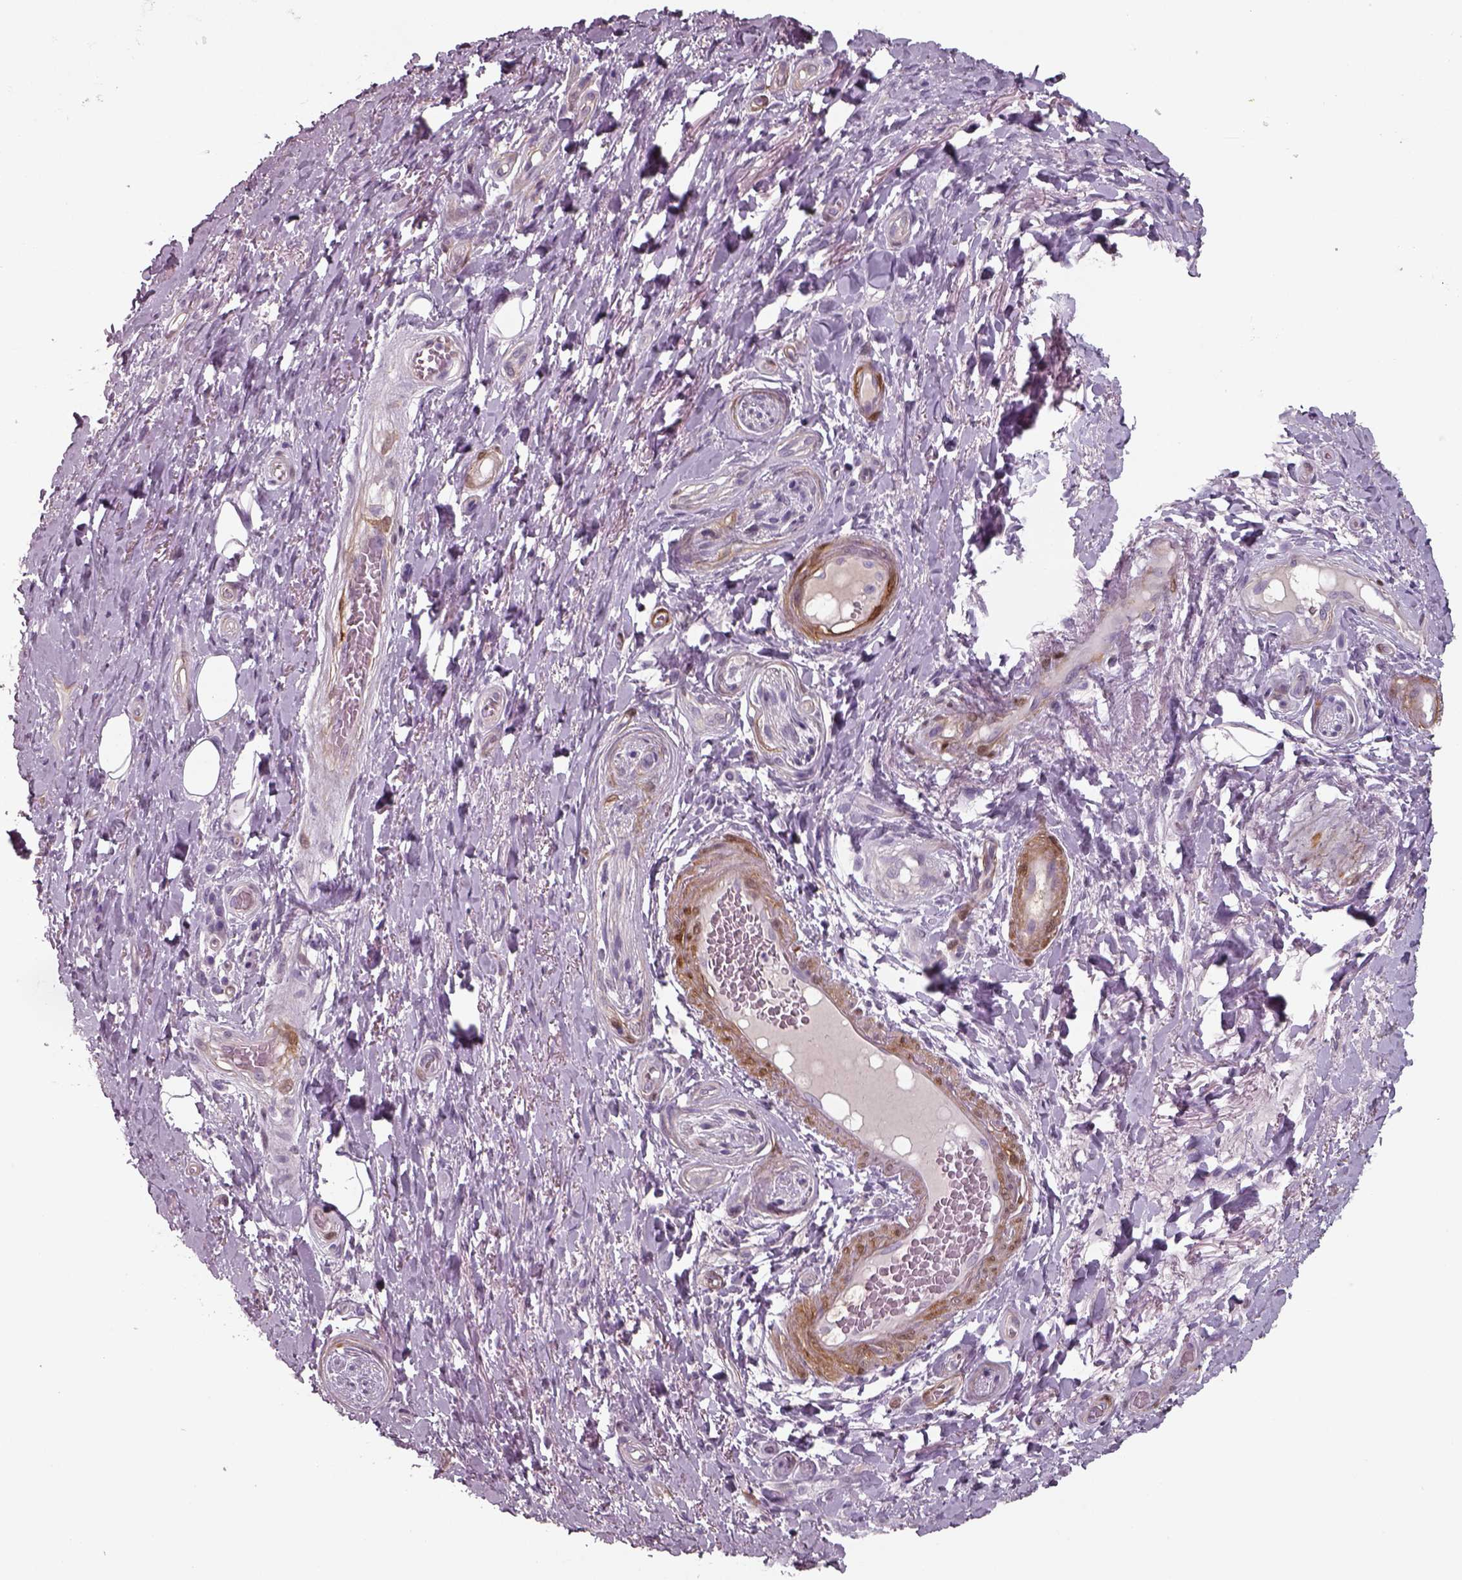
{"staining": {"intensity": "negative", "quantity": "none", "location": "none"}, "tissue": "adipose tissue", "cell_type": "Adipocytes", "image_type": "normal", "snomed": [{"axis": "morphology", "description": "Normal tissue, NOS"}, {"axis": "topography", "description": "Anal"}, {"axis": "topography", "description": "Peripheral nerve tissue"}], "caption": "Protein analysis of benign adipose tissue reveals no significant staining in adipocytes.", "gene": "ISYNA1", "patient": {"sex": "male", "age": 53}}